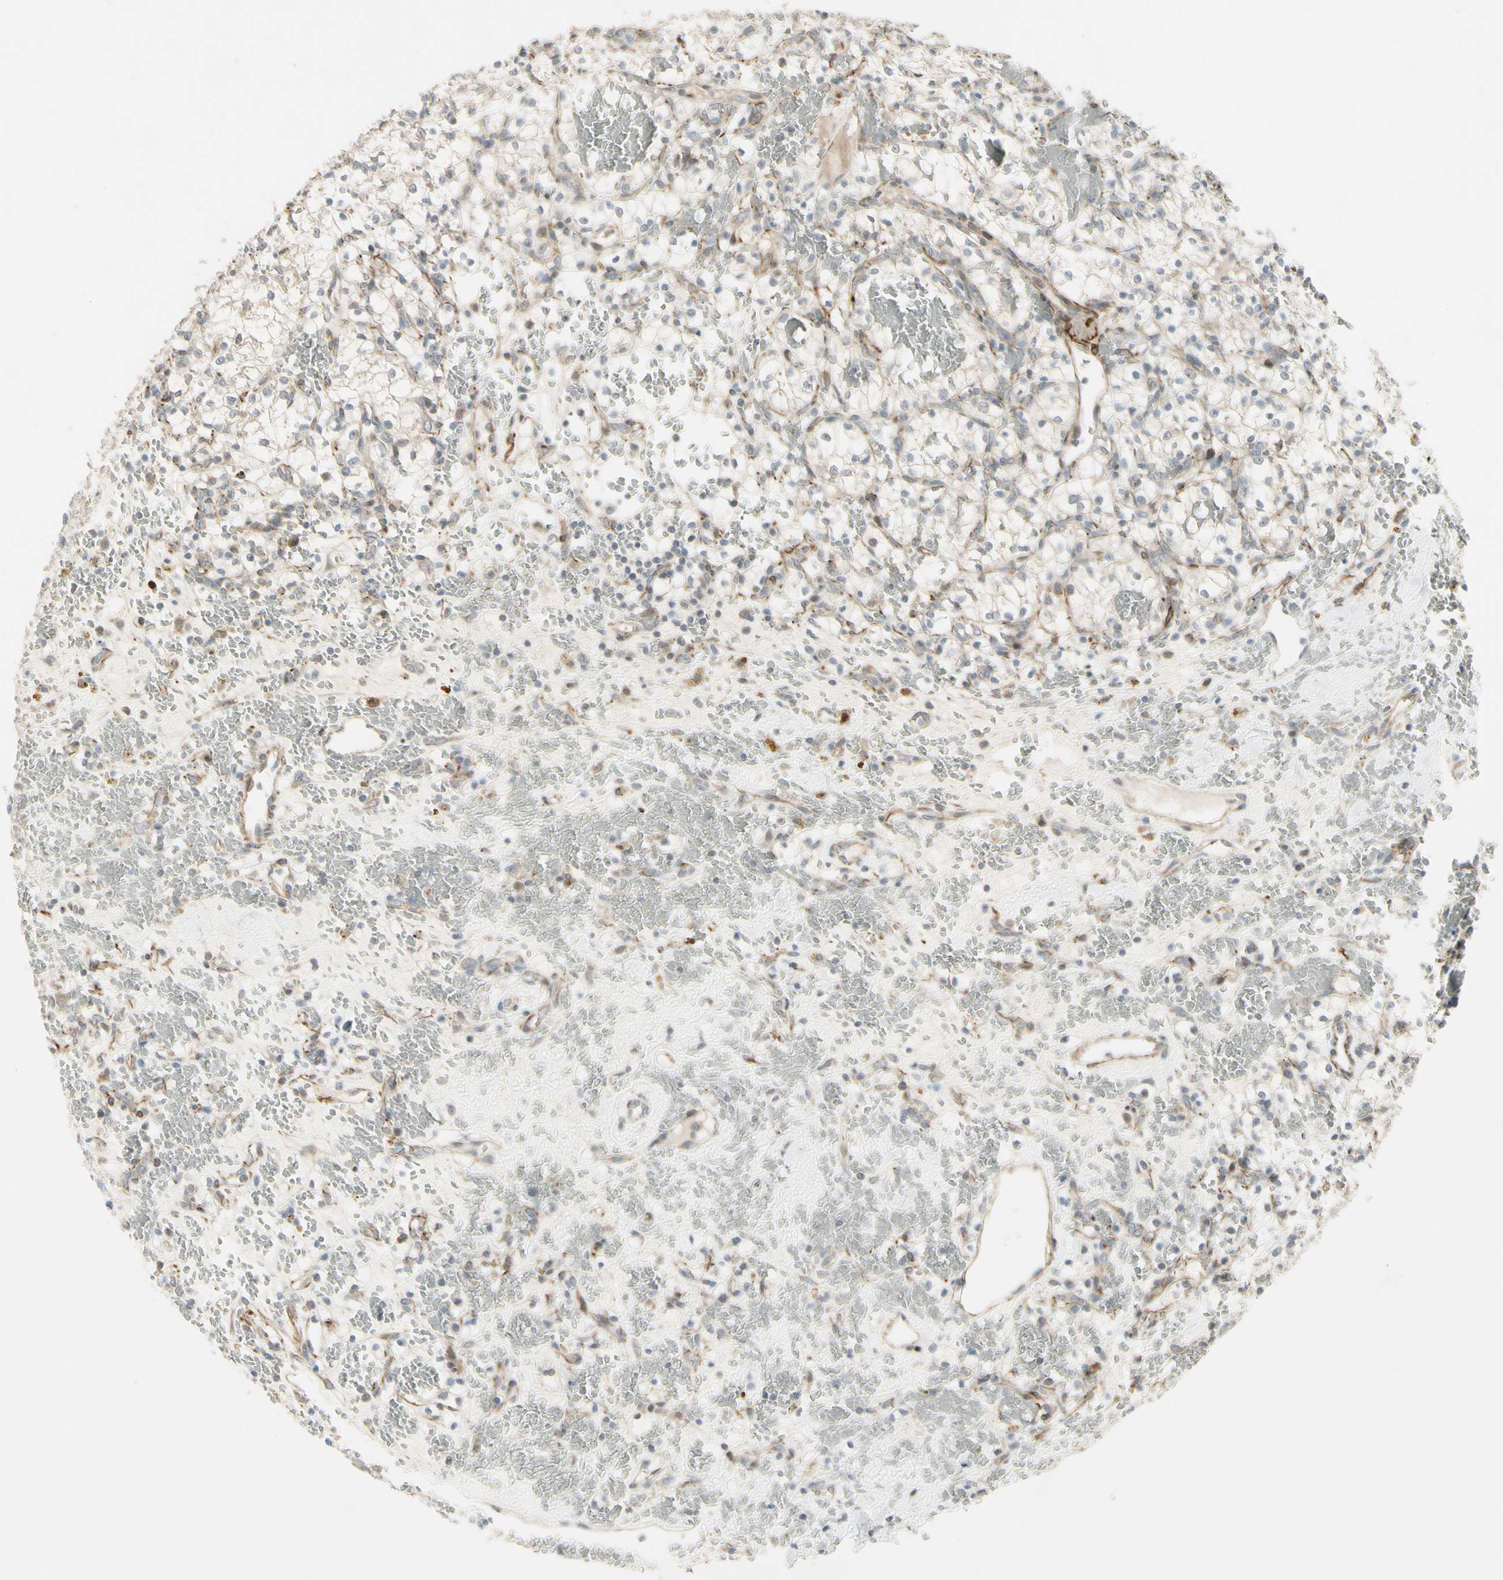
{"staining": {"intensity": "negative", "quantity": "none", "location": "none"}, "tissue": "renal cancer", "cell_type": "Tumor cells", "image_type": "cancer", "snomed": [{"axis": "morphology", "description": "Adenocarcinoma, NOS"}, {"axis": "topography", "description": "Kidney"}], "caption": "Tumor cells are negative for brown protein staining in renal adenocarcinoma. Nuclei are stained in blue.", "gene": "NDFIP1", "patient": {"sex": "female", "age": 60}}